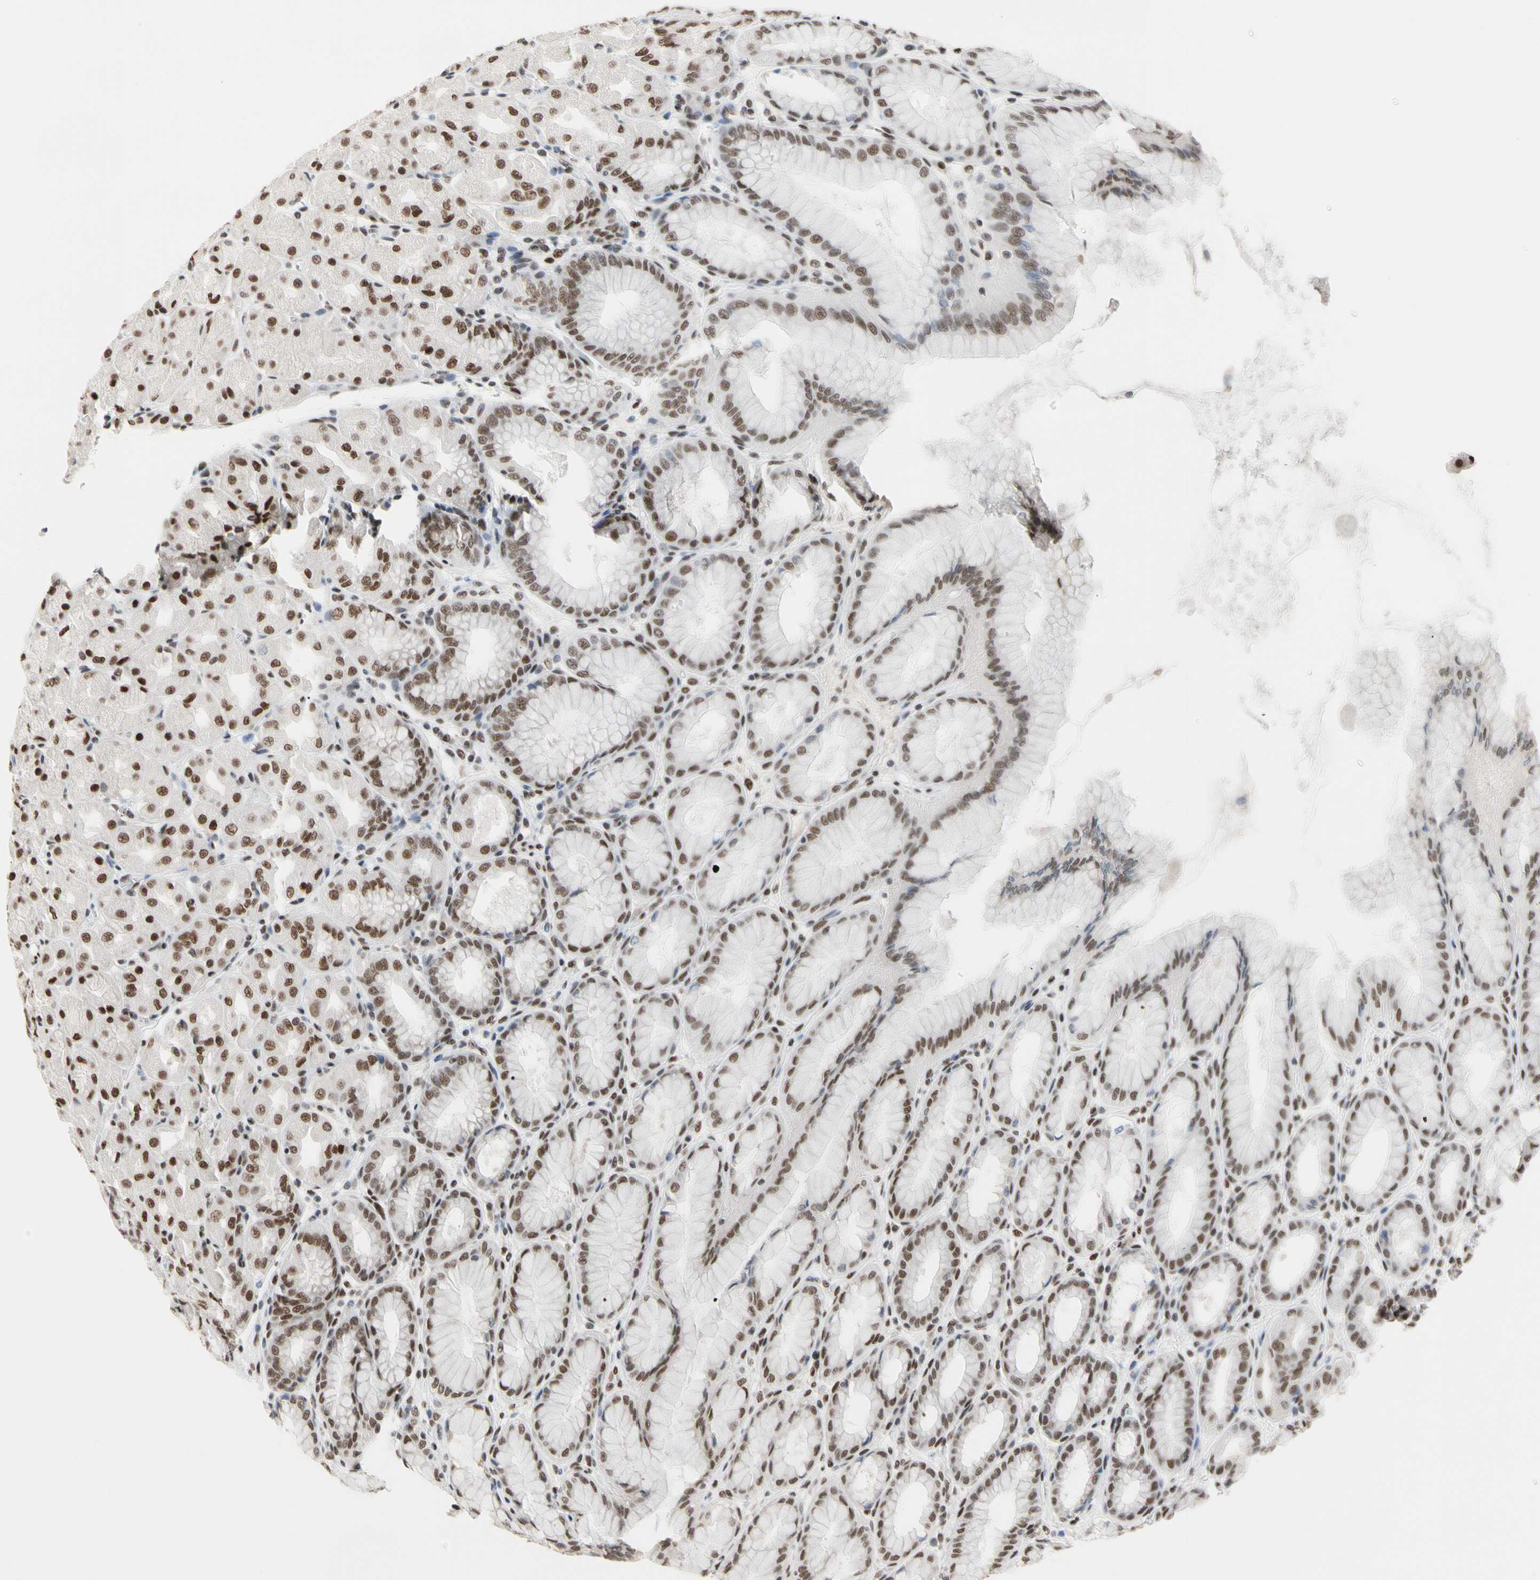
{"staining": {"intensity": "moderate", "quantity": ">75%", "location": "nuclear"}, "tissue": "stomach", "cell_type": "Glandular cells", "image_type": "normal", "snomed": [{"axis": "morphology", "description": "Normal tissue, NOS"}, {"axis": "topography", "description": "Stomach, upper"}], "caption": "Stomach stained with a protein marker exhibits moderate staining in glandular cells.", "gene": "FAM98B", "patient": {"sex": "female", "age": 56}}